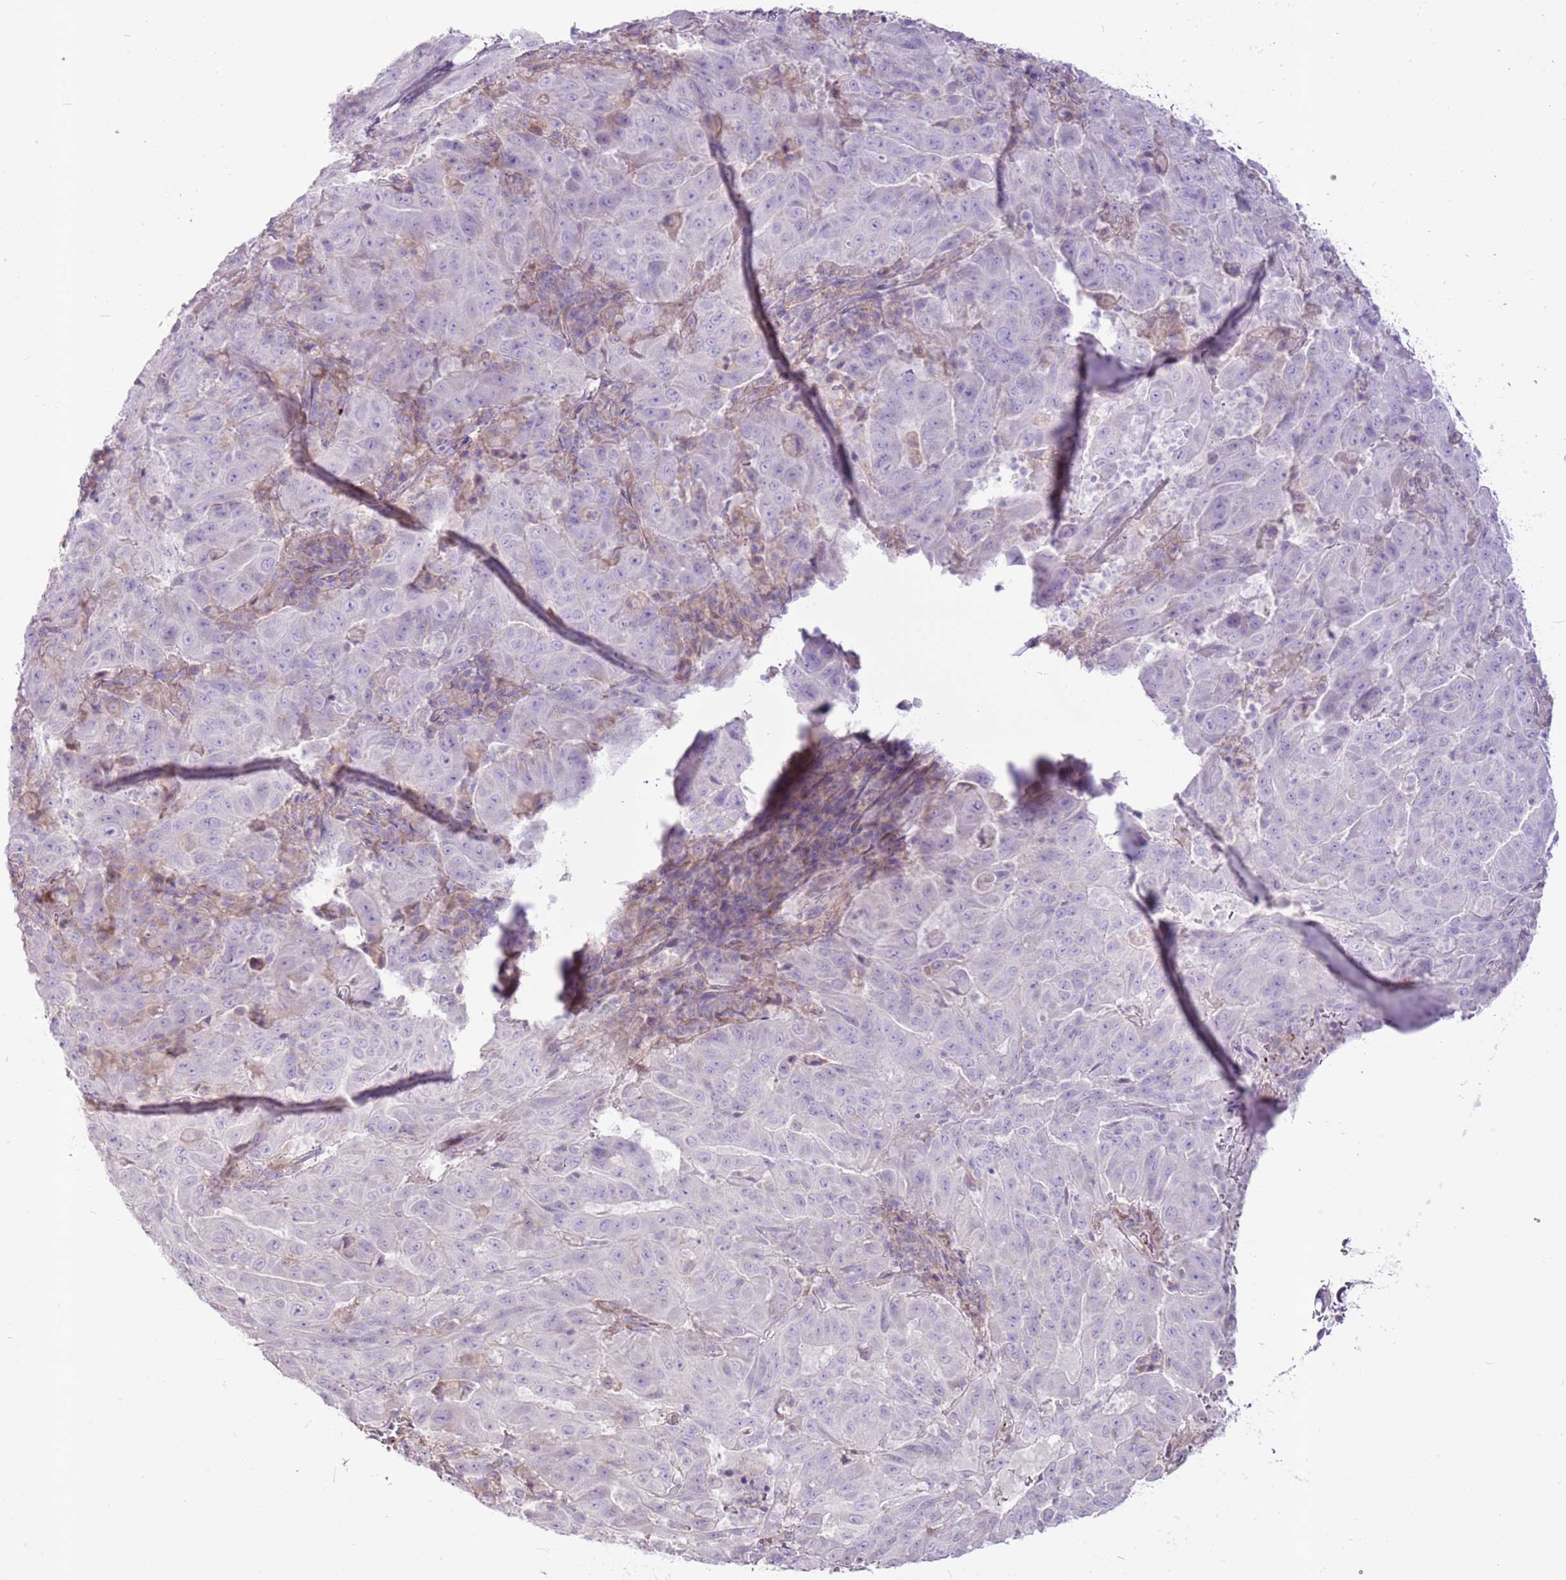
{"staining": {"intensity": "negative", "quantity": "none", "location": "none"}, "tissue": "pancreatic cancer", "cell_type": "Tumor cells", "image_type": "cancer", "snomed": [{"axis": "morphology", "description": "Adenocarcinoma, NOS"}, {"axis": "topography", "description": "Pancreas"}], "caption": "Adenocarcinoma (pancreatic) was stained to show a protein in brown. There is no significant expression in tumor cells.", "gene": "CHAC2", "patient": {"sex": "male", "age": 63}}